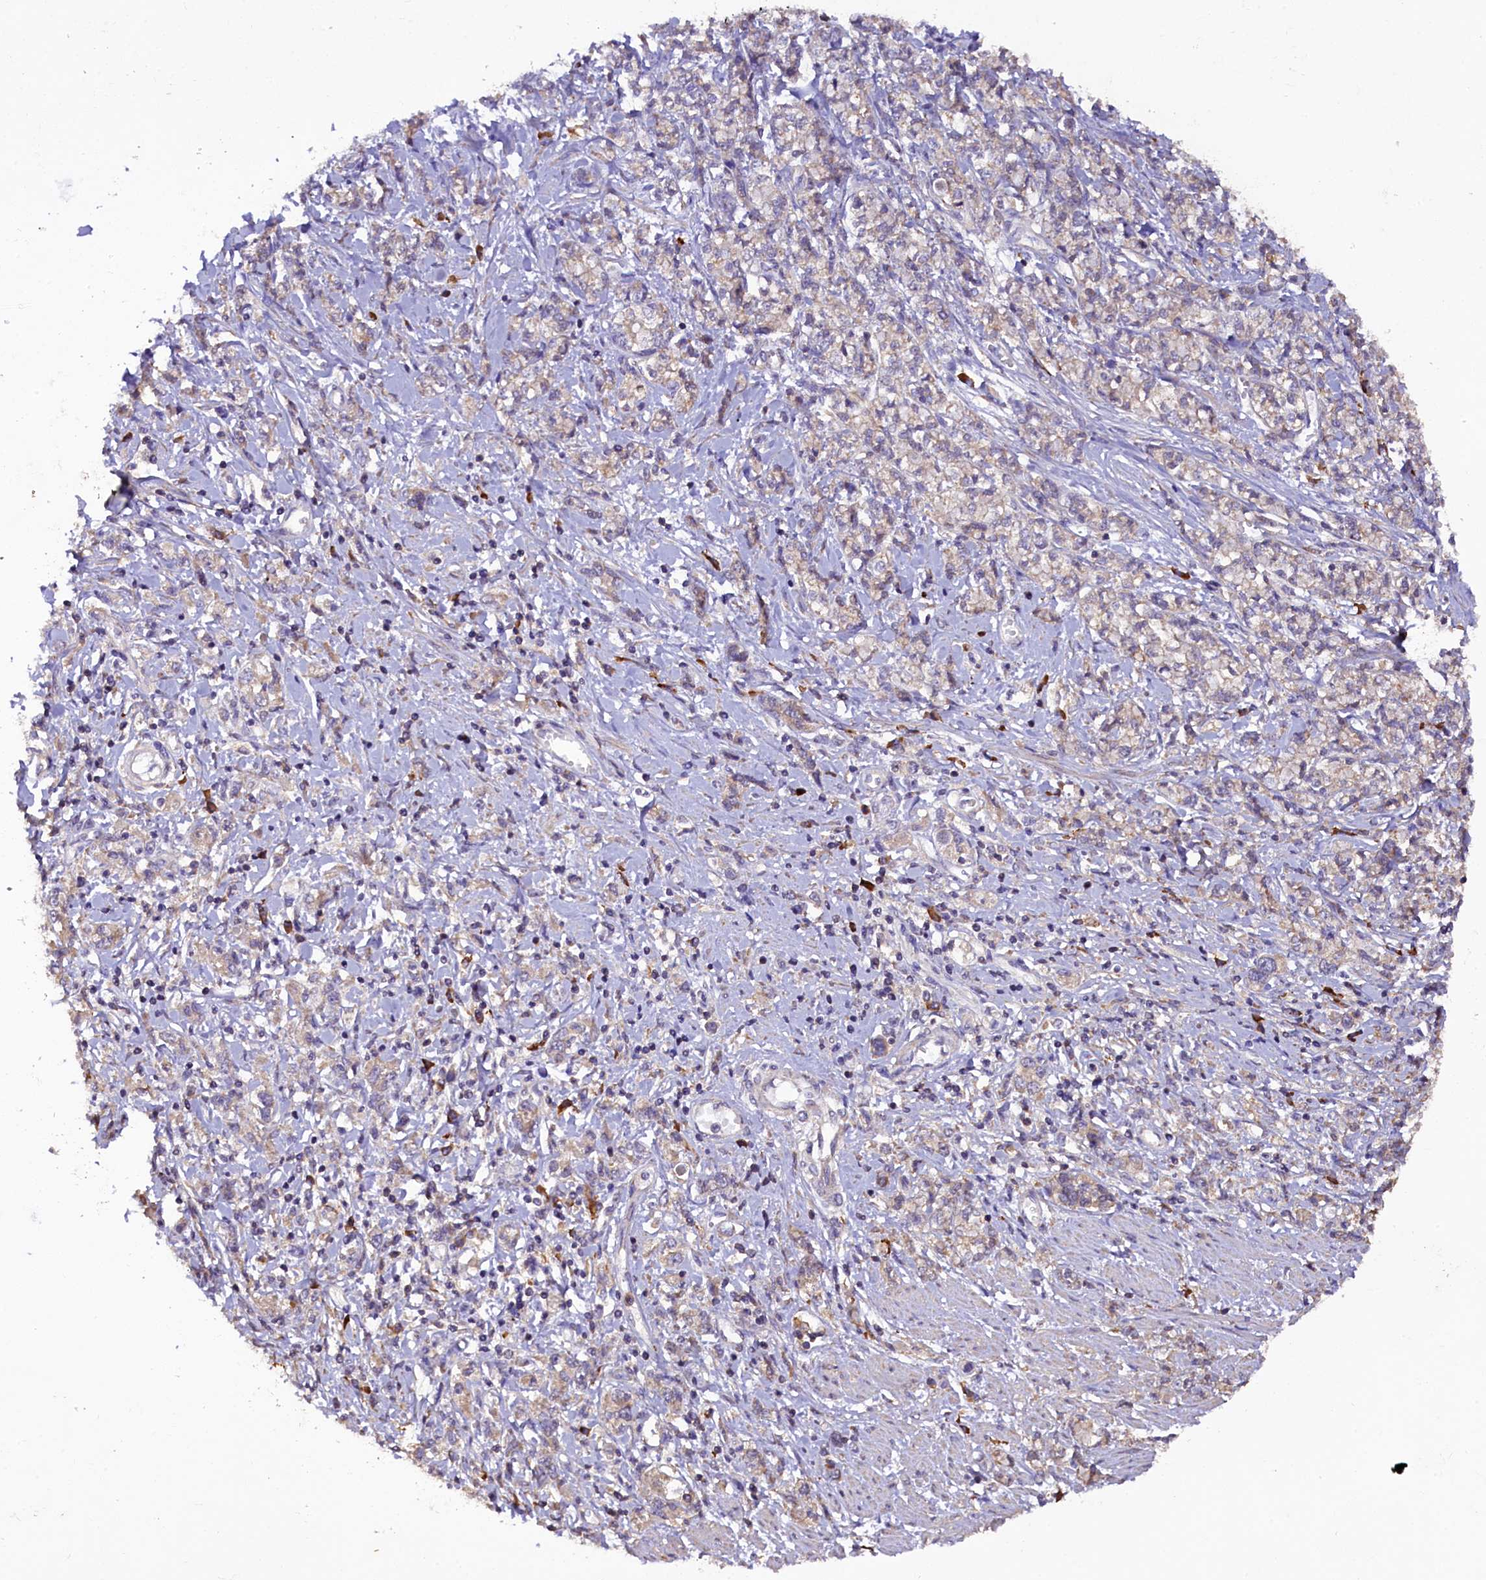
{"staining": {"intensity": "weak", "quantity": "<25%", "location": "cytoplasmic/membranous"}, "tissue": "stomach cancer", "cell_type": "Tumor cells", "image_type": "cancer", "snomed": [{"axis": "morphology", "description": "Adenocarcinoma, NOS"}, {"axis": "topography", "description": "Stomach"}], "caption": "DAB immunohistochemical staining of stomach adenocarcinoma reveals no significant staining in tumor cells. Brightfield microscopy of immunohistochemistry (IHC) stained with DAB (brown) and hematoxylin (blue), captured at high magnification.", "gene": "ENKD1", "patient": {"sex": "female", "age": 76}}